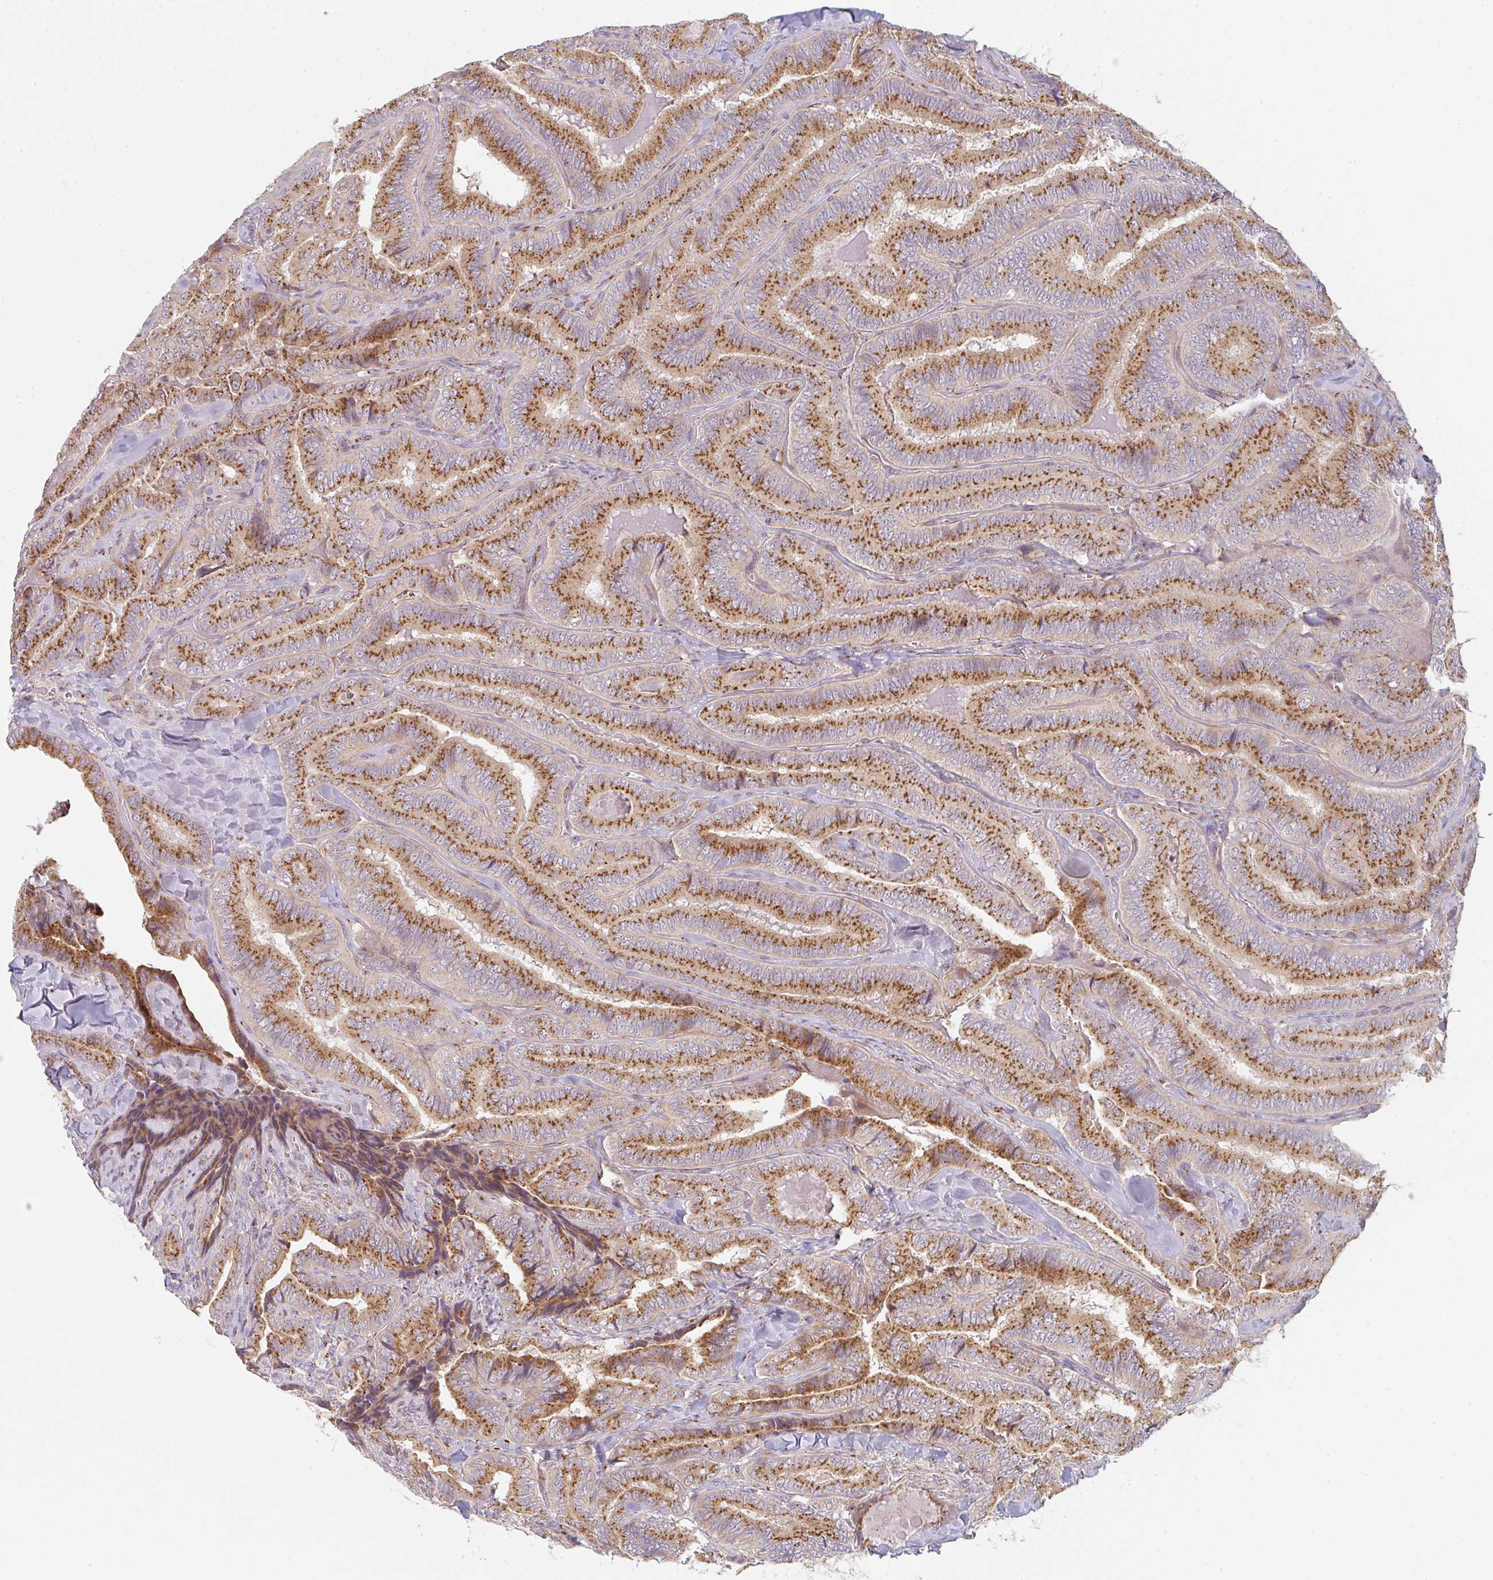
{"staining": {"intensity": "strong", "quantity": "25%-75%", "location": "cytoplasmic/membranous"}, "tissue": "thyroid cancer", "cell_type": "Tumor cells", "image_type": "cancer", "snomed": [{"axis": "morphology", "description": "Papillary adenocarcinoma, NOS"}, {"axis": "topography", "description": "Thyroid gland"}], "caption": "Approximately 25%-75% of tumor cells in papillary adenocarcinoma (thyroid) show strong cytoplasmic/membranous protein expression as visualized by brown immunohistochemical staining.", "gene": "GVQW3", "patient": {"sex": "male", "age": 61}}